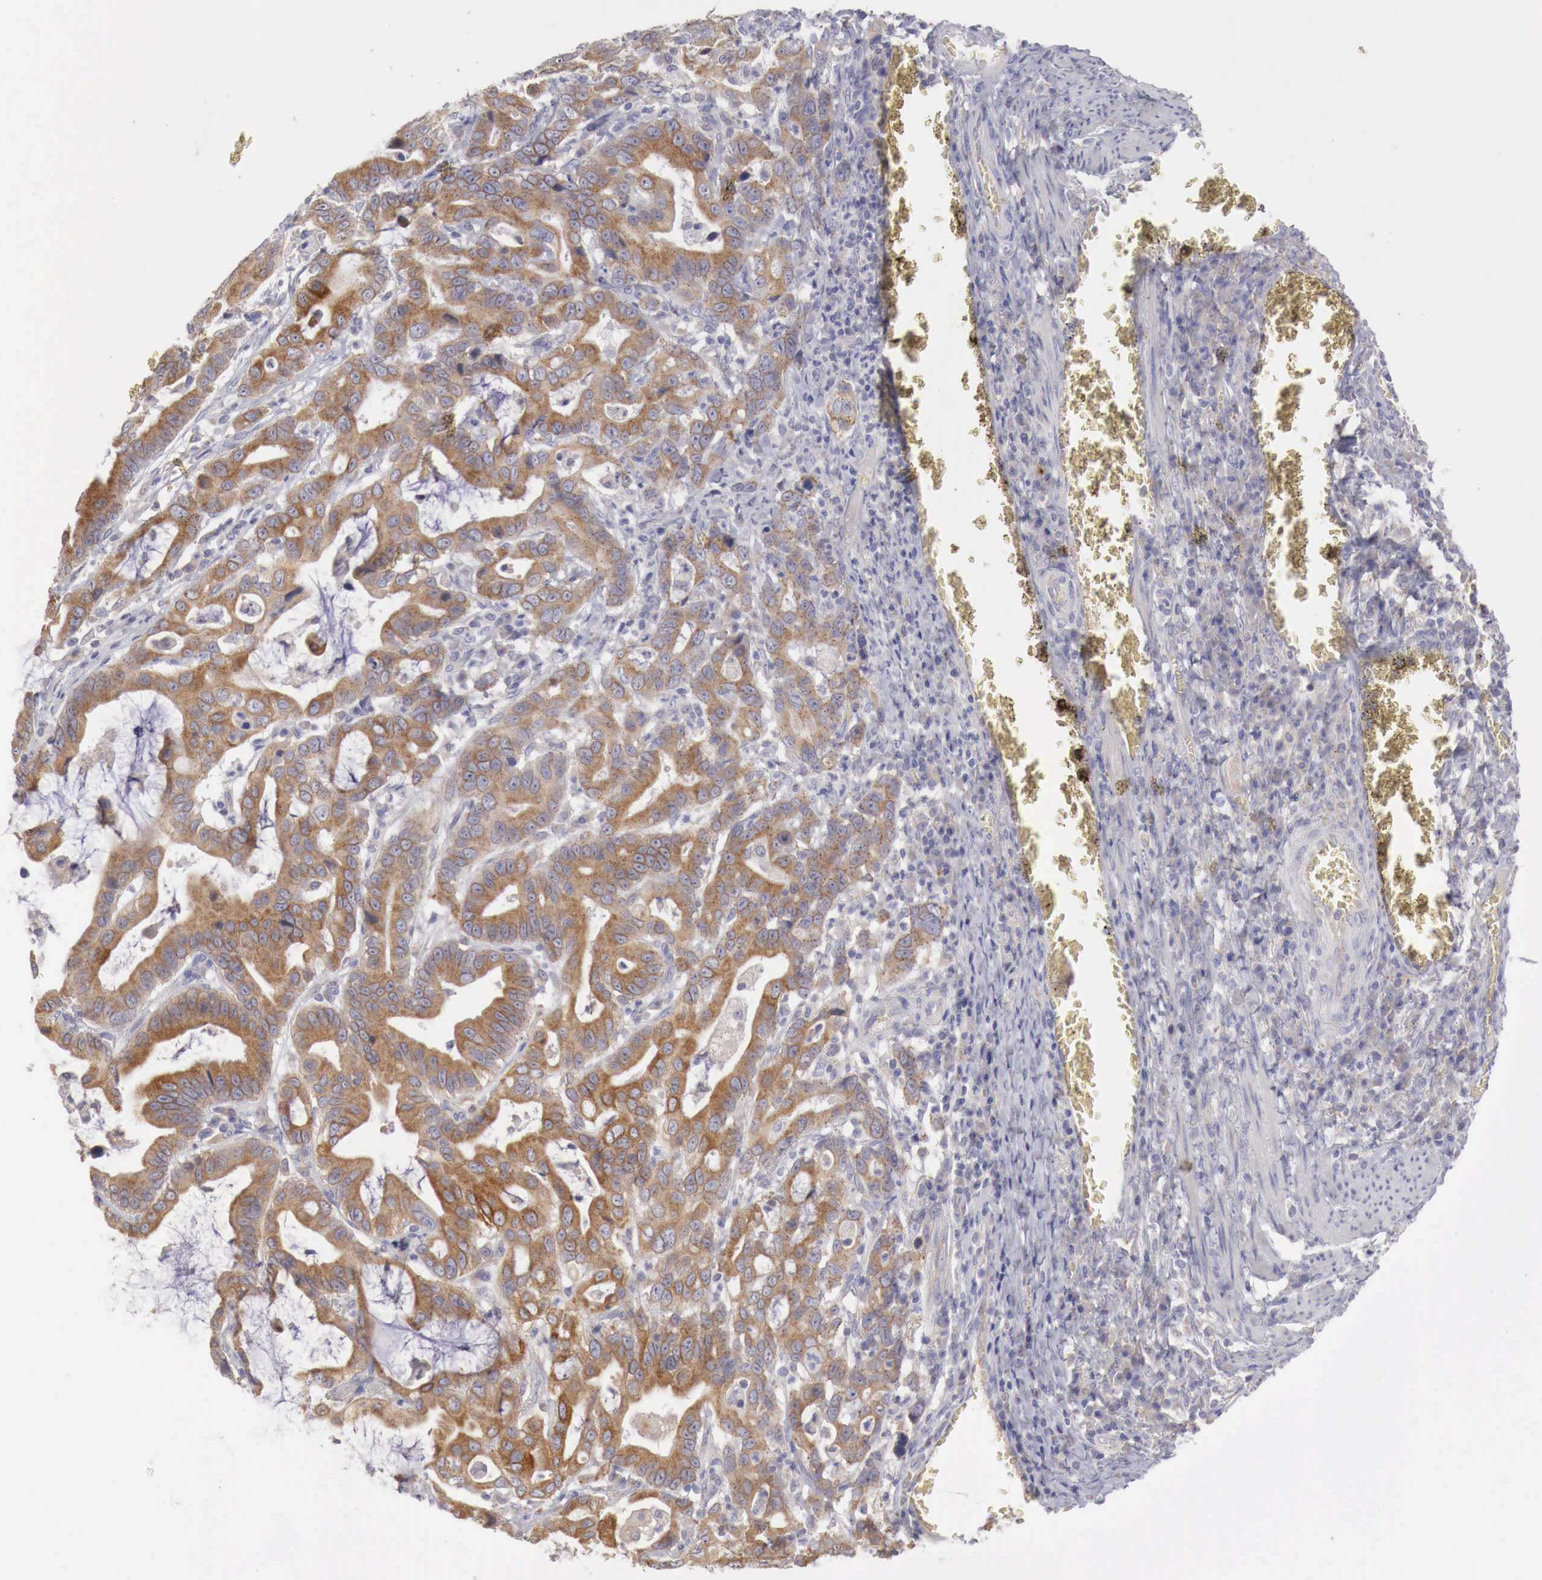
{"staining": {"intensity": "moderate", "quantity": ">75%", "location": "cytoplasmic/membranous"}, "tissue": "stomach cancer", "cell_type": "Tumor cells", "image_type": "cancer", "snomed": [{"axis": "morphology", "description": "Adenocarcinoma, NOS"}, {"axis": "topography", "description": "Stomach, upper"}], "caption": "Protein expression analysis of adenocarcinoma (stomach) exhibits moderate cytoplasmic/membranous positivity in approximately >75% of tumor cells.", "gene": "NSDHL", "patient": {"sex": "male", "age": 63}}